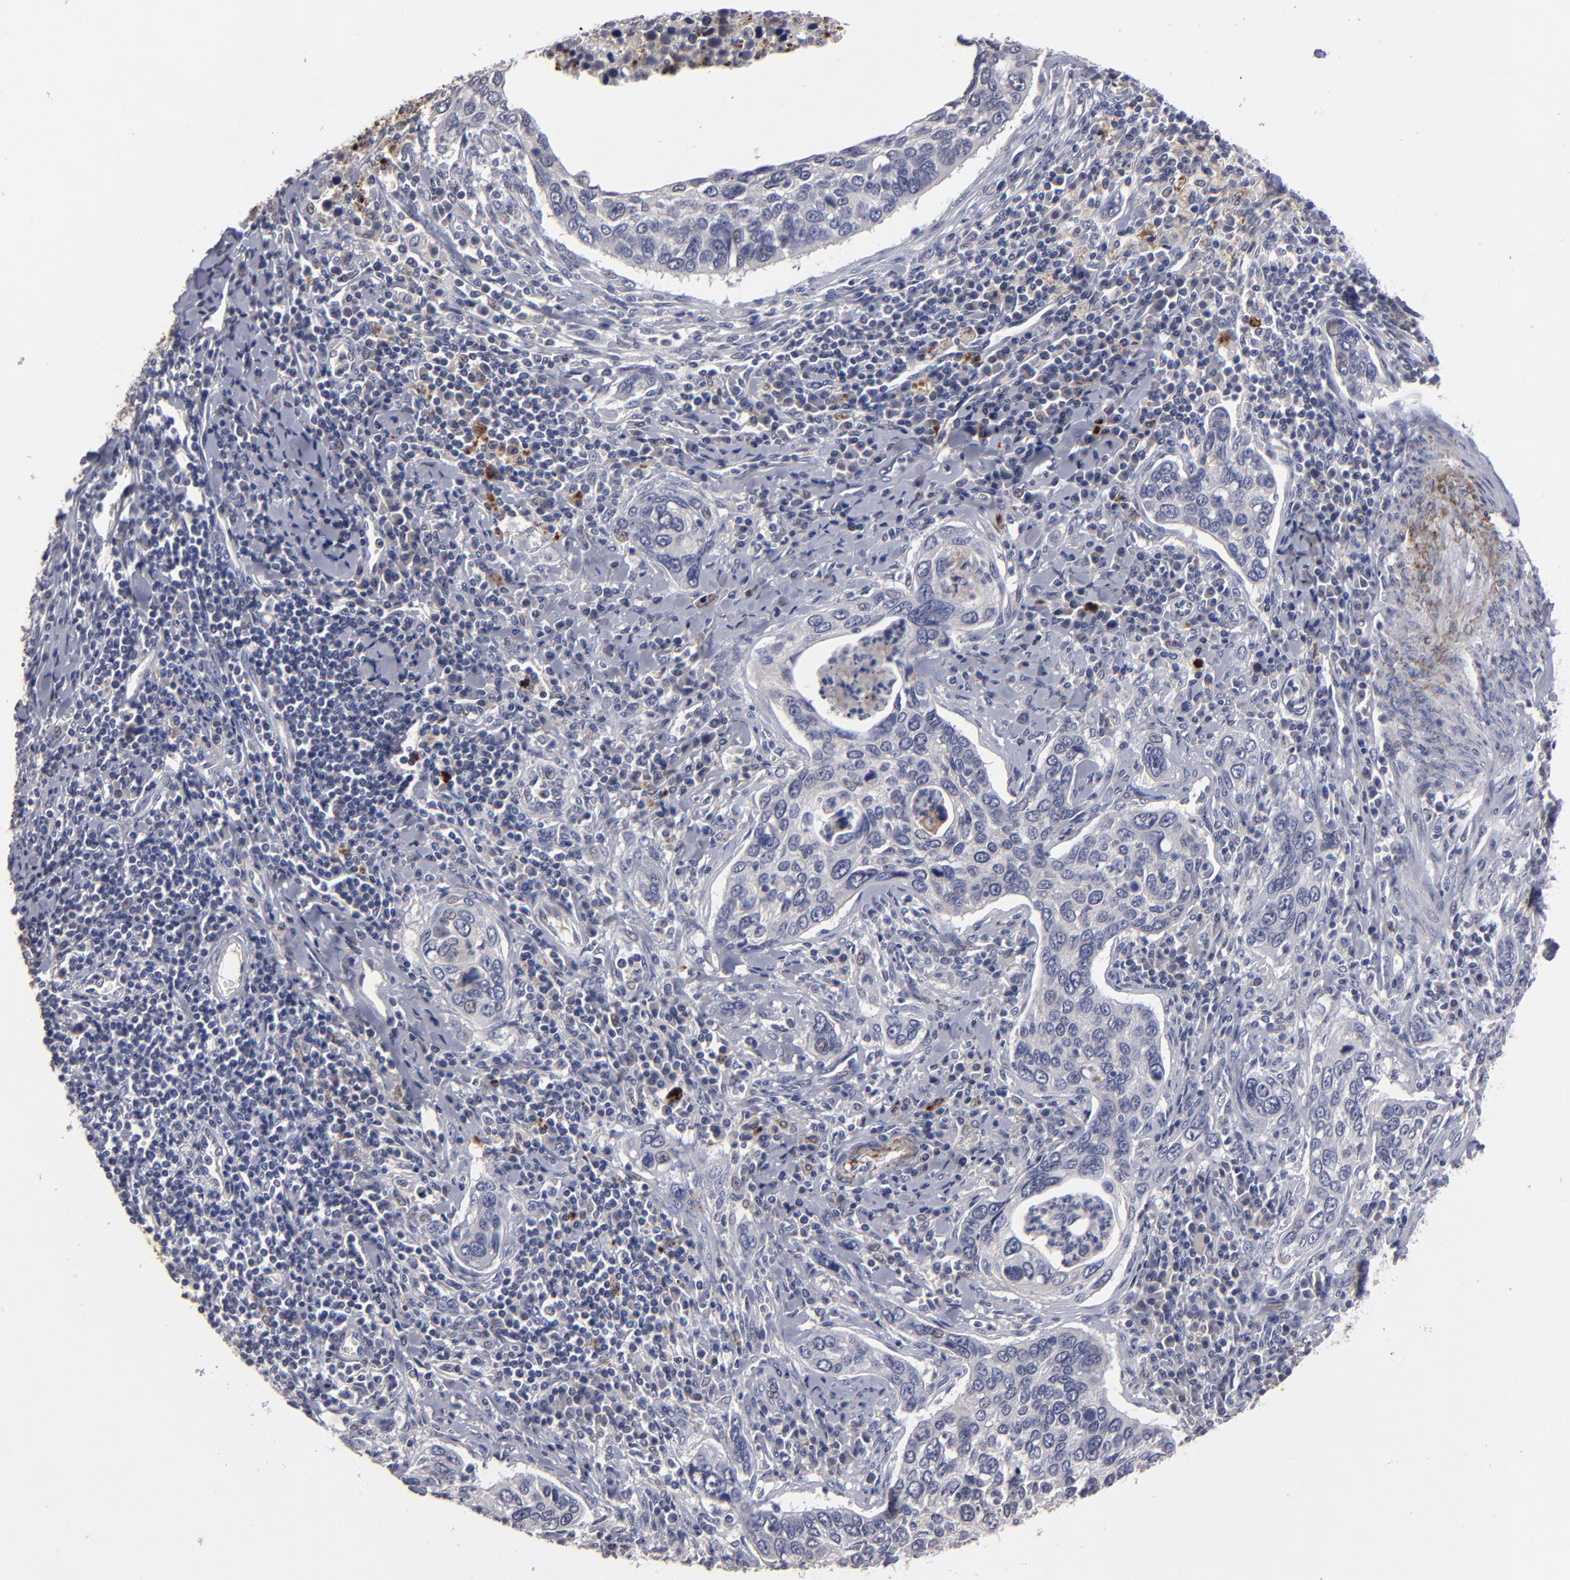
{"staining": {"intensity": "negative", "quantity": "none", "location": "none"}, "tissue": "cervical cancer", "cell_type": "Tumor cells", "image_type": "cancer", "snomed": [{"axis": "morphology", "description": "Squamous cell carcinoma, NOS"}, {"axis": "topography", "description": "Cervix"}], "caption": "A micrograph of squamous cell carcinoma (cervical) stained for a protein exhibits no brown staining in tumor cells. (IHC, brightfield microscopy, high magnification).", "gene": "GPM6B", "patient": {"sex": "female", "age": 53}}